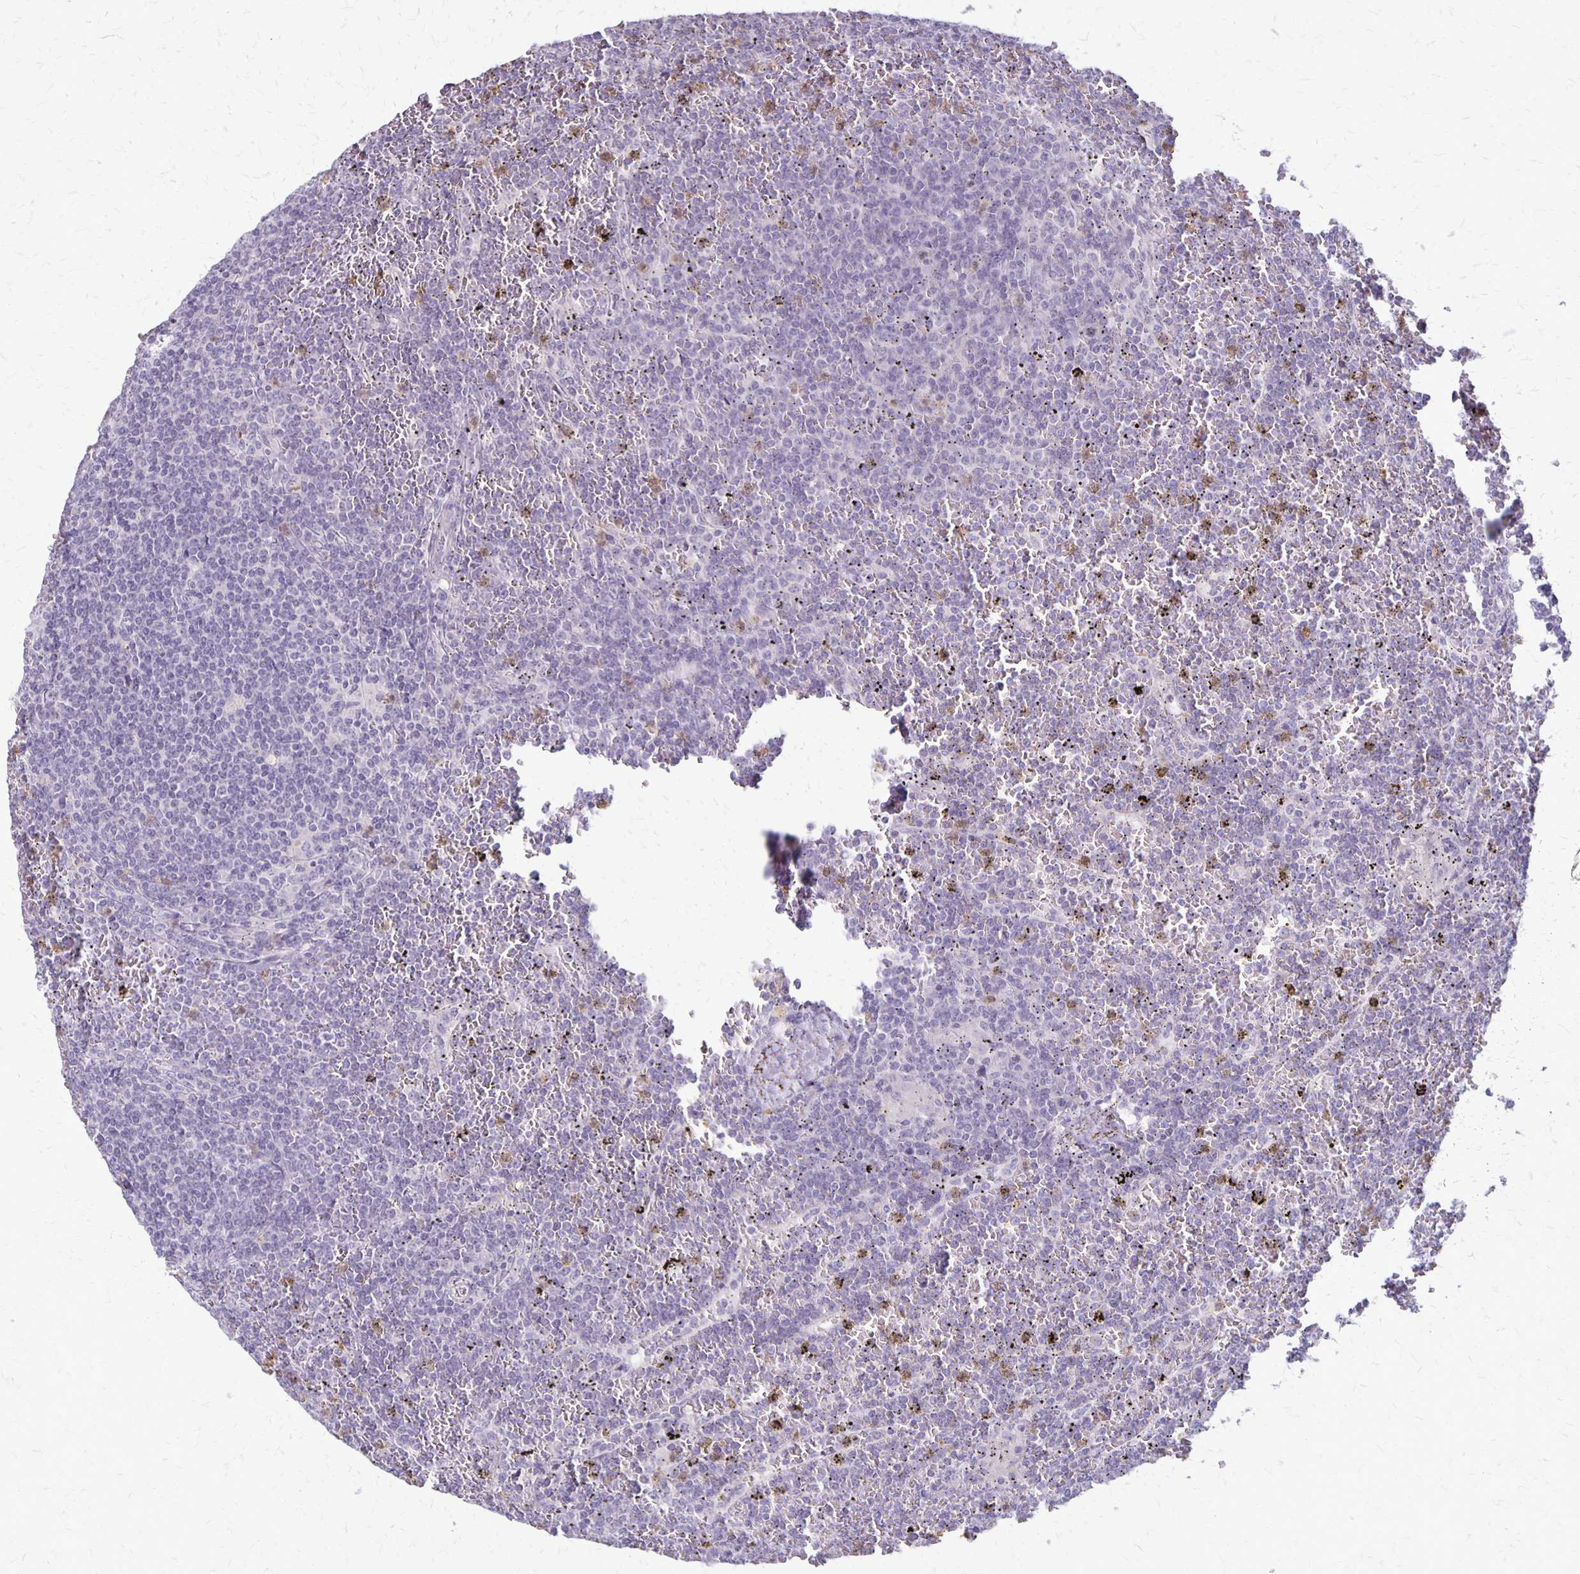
{"staining": {"intensity": "negative", "quantity": "none", "location": "none"}, "tissue": "lymphoma", "cell_type": "Tumor cells", "image_type": "cancer", "snomed": [{"axis": "morphology", "description": "Malignant lymphoma, non-Hodgkin's type, Low grade"}, {"axis": "topography", "description": "Spleen"}], "caption": "Image shows no protein staining in tumor cells of low-grade malignant lymphoma, non-Hodgkin's type tissue. (Brightfield microscopy of DAB IHC at high magnification).", "gene": "SEPTIN5", "patient": {"sex": "female", "age": 19}}